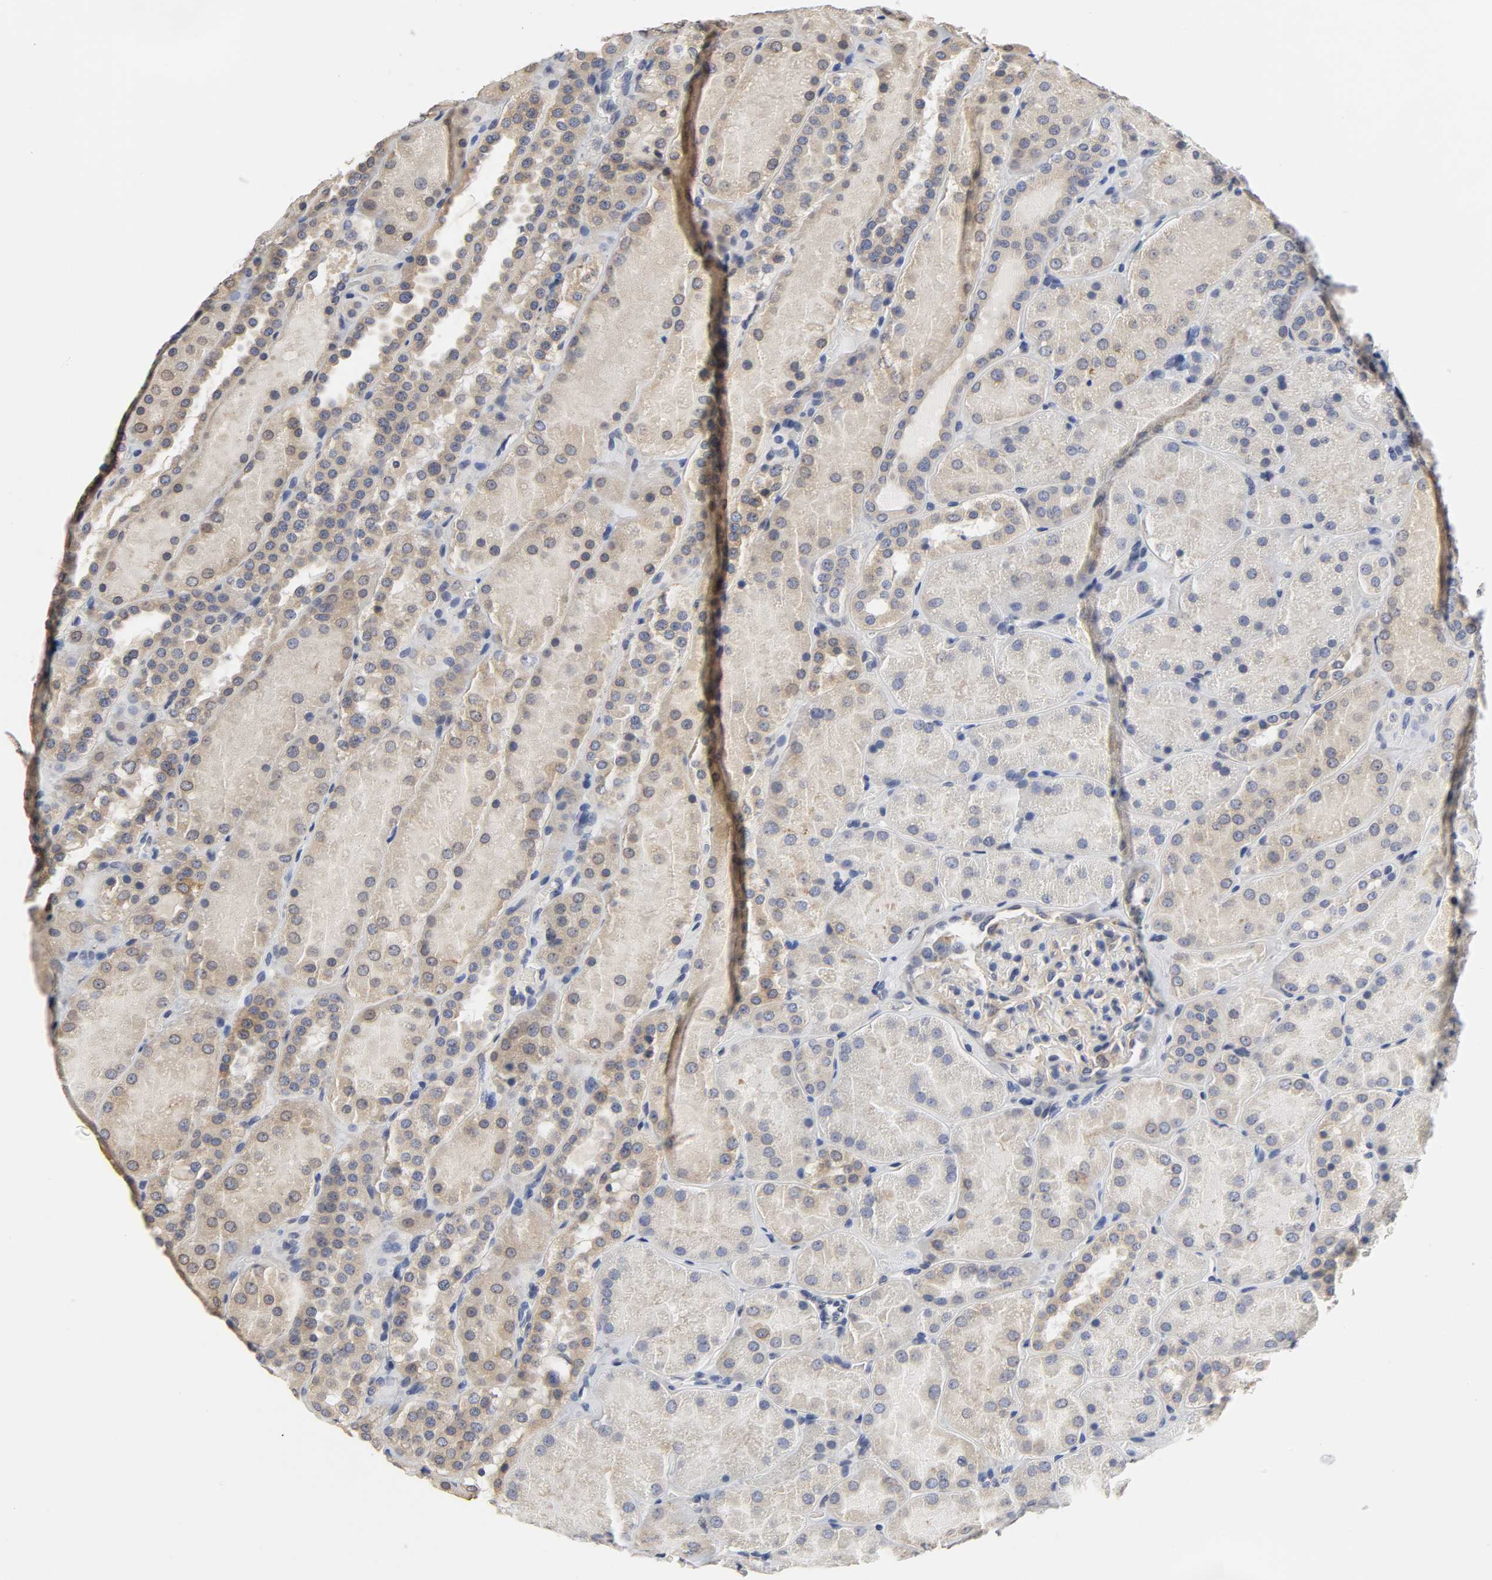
{"staining": {"intensity": "negative", "quantity": "none", "location": "none"}, "tissue": "kidney", "cell_type": "Cells in glomeruli", "image_type": "normal", "snomed": [{"axis": "morphology", "description": "Normal tissue, NOS"}, {"axis": "topography", "description": "Kidney"}], "caption": "Cells in glomeruli show no significant staining in unremarkable kidney. (DAB (3,3'-diaminobenzidine) IHC visualized using brightfield microscopy, high magnification).", "gene": "HCK", "patient": {"sex": "male", "age": 28}}